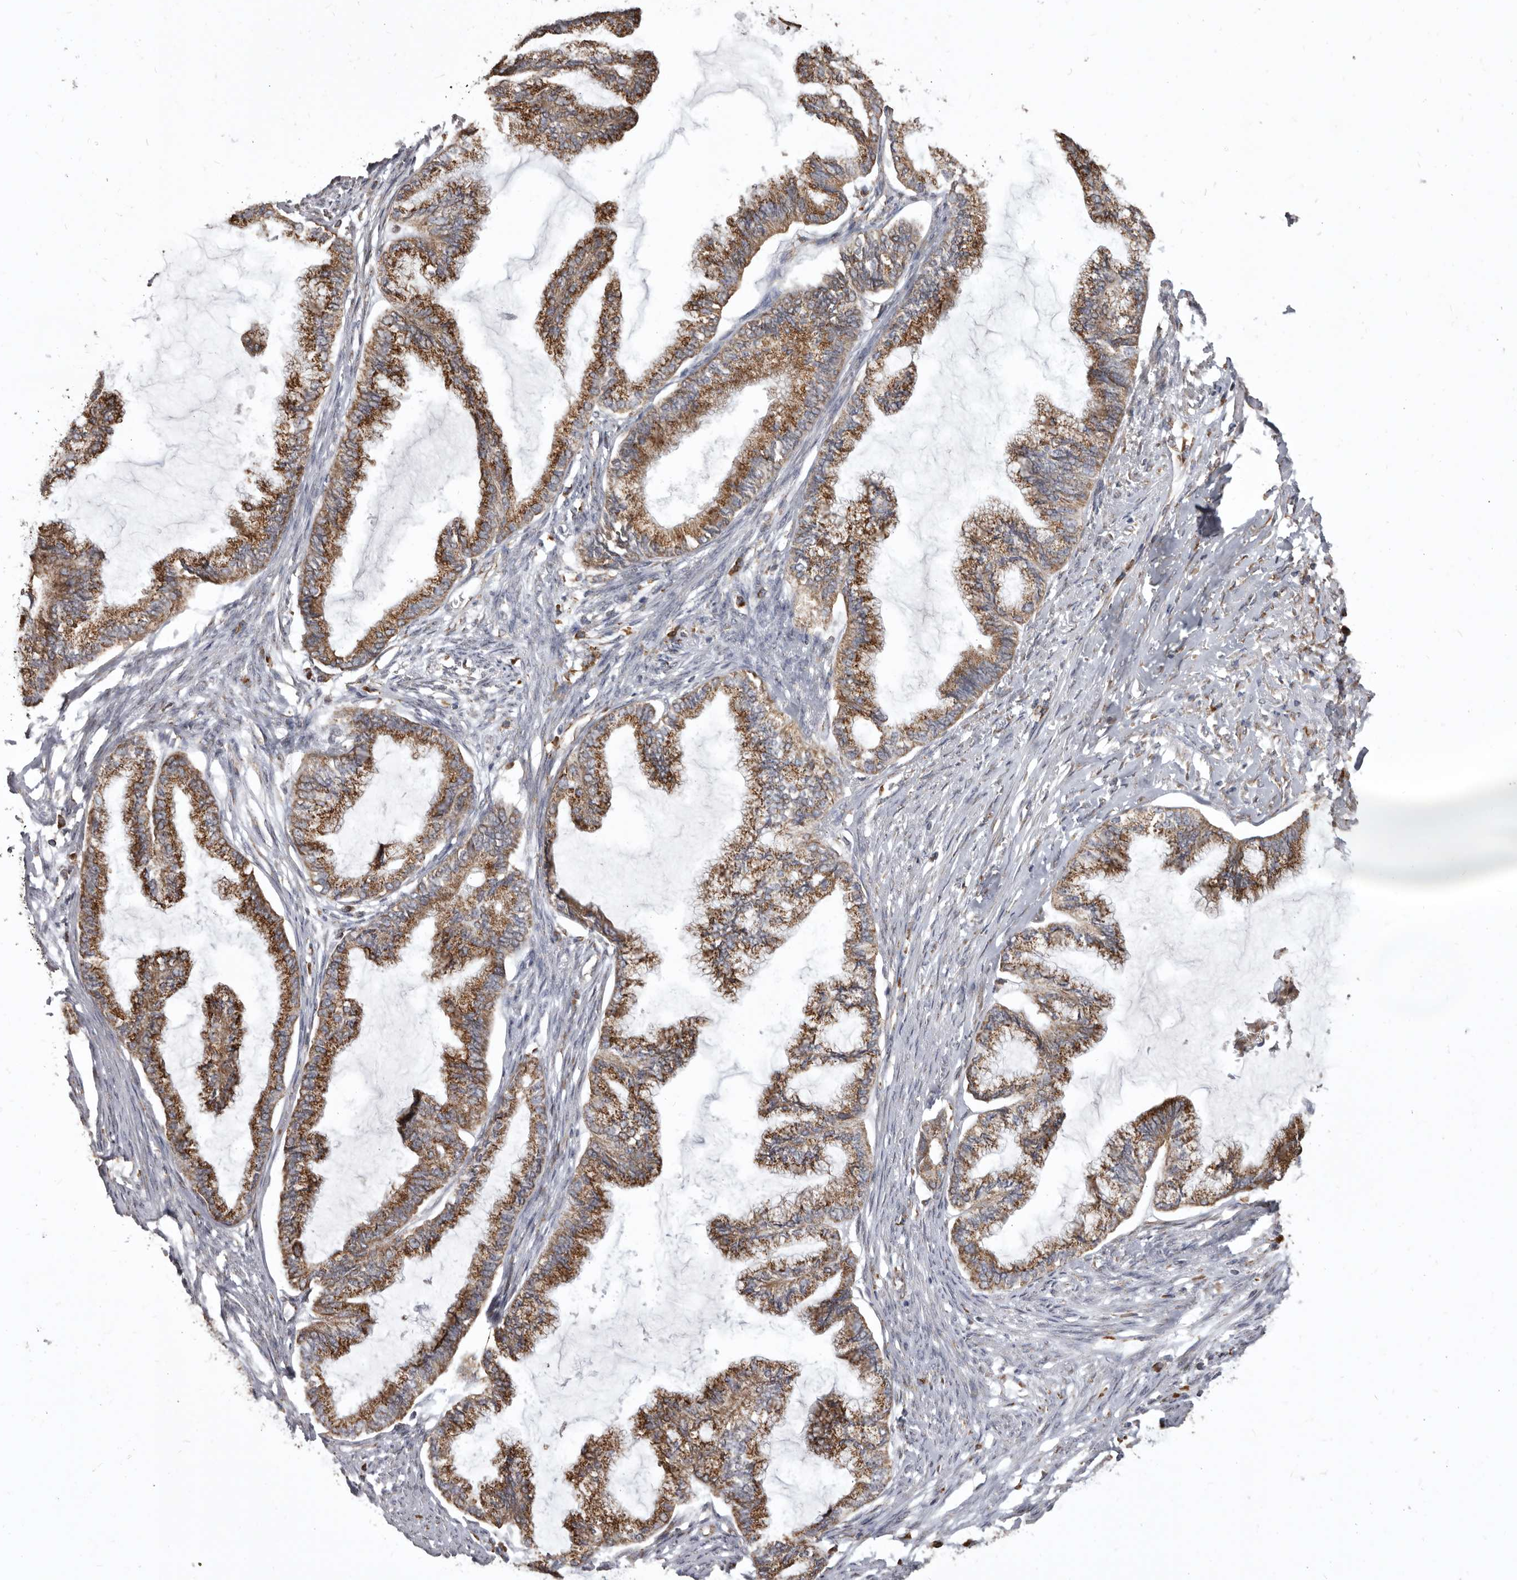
{"staining": {"intensity": "moderate", "quantity": ">75%", "location": "cytoplasmic/membranous"}, "tissue": "endometrial cancer", "cell_type": "Tumor cells", "image_type": "cancer", "snomed": [{"axis": "morphology", "description": "Adenocarcinoma, NOS"}, {"axis": "topography", "description": "Endometrium"}], "caption": "The image shows immunohistochemical staining of endometrial cancer. There is moderate cytoplasmic/membranous positivity is identified in approximately >75% of tumor cells.", "gene": "CDK5RAP3", "patient": {"sex": "female", "age": 86}}